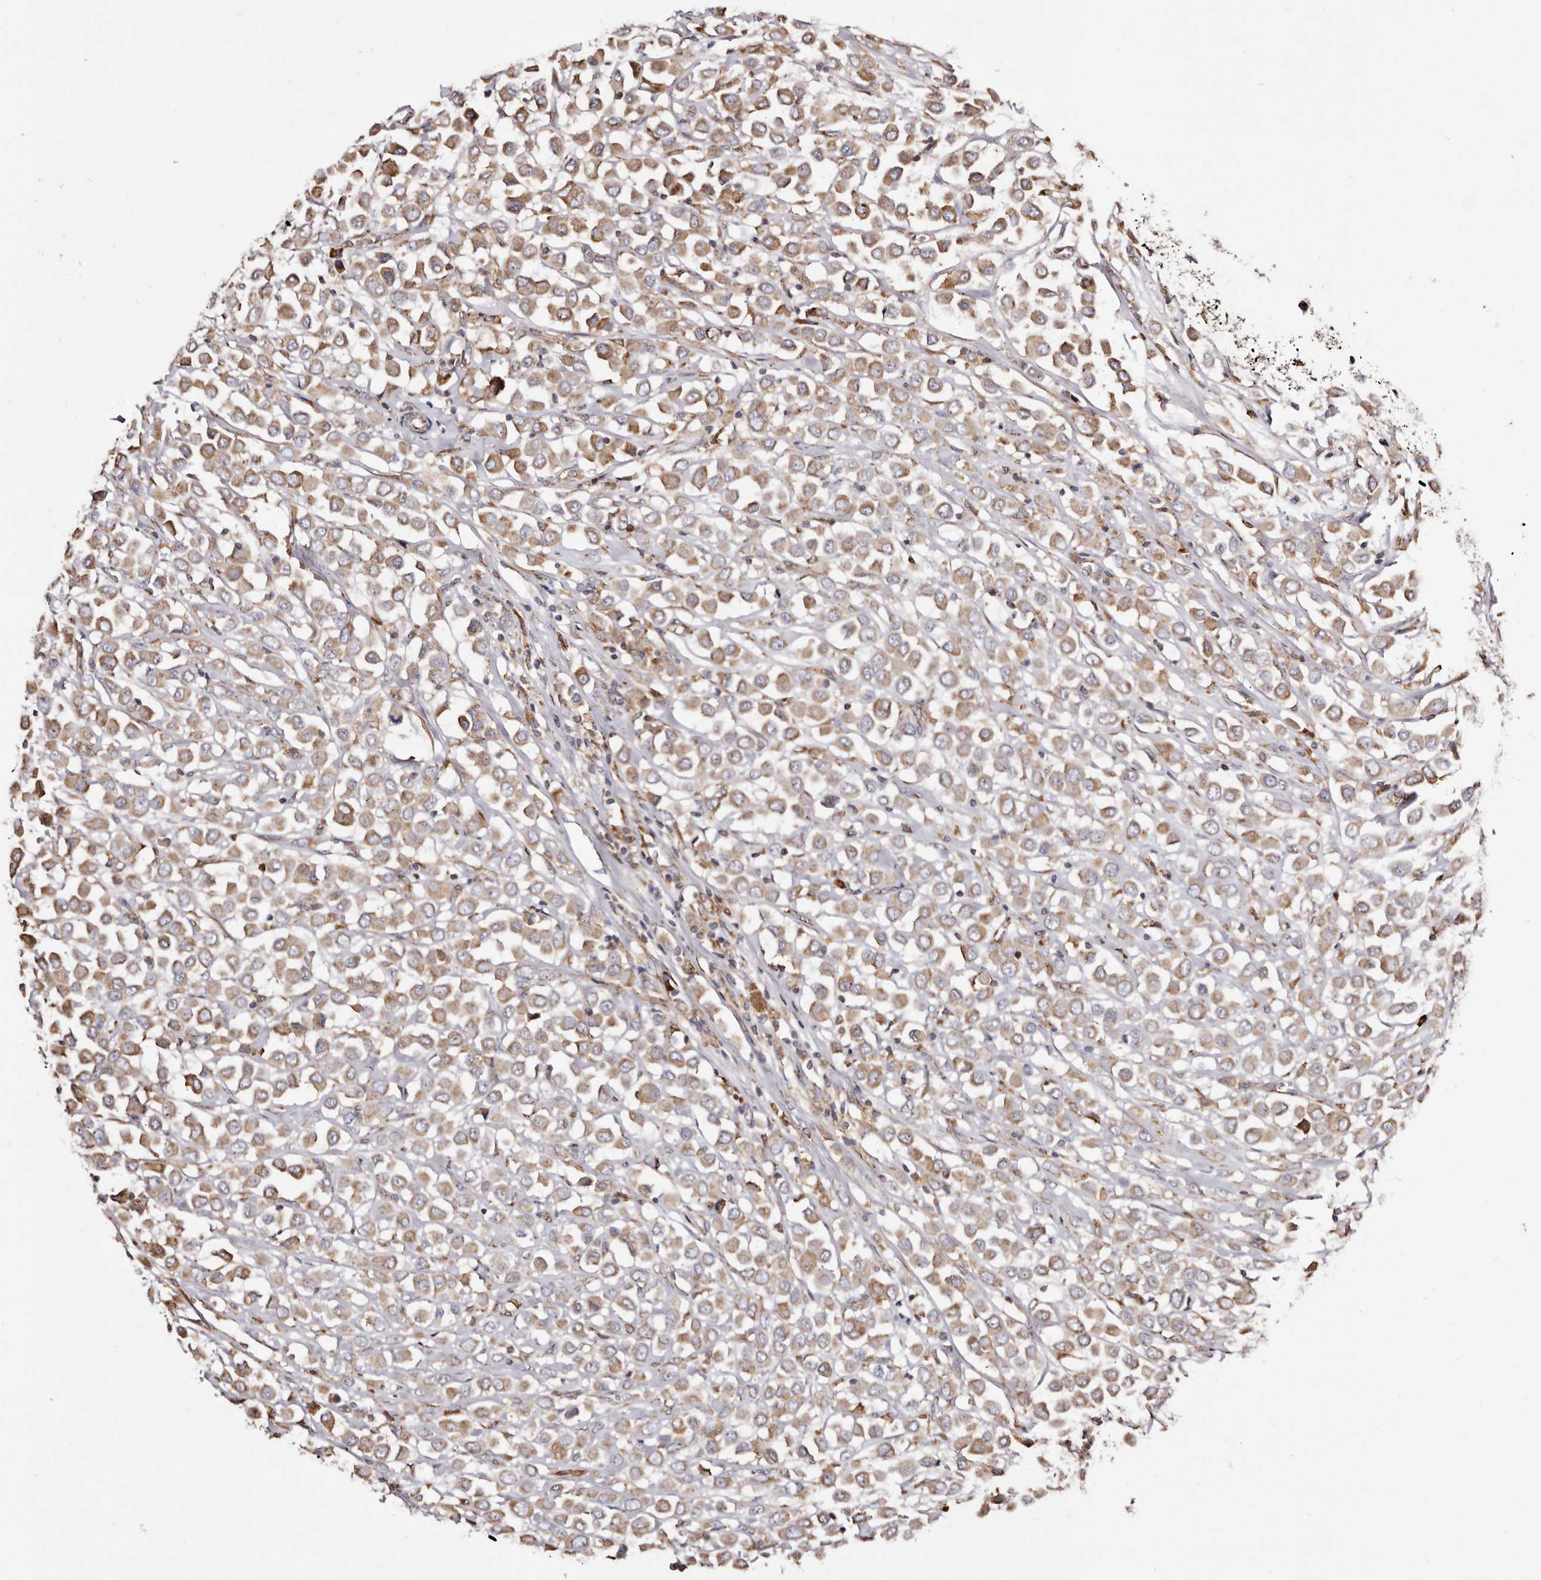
{"staining": {"intensity": "moderate", "quantity": ">75%", "location": "cytoplasmic/membranous"}, "tissue": "breast cancer", "cell_type": "Tumor cells", "image_type": "cancer", "snomed": [{"axis": "morphology", "description": "Duct carcinoma"}, {"axis": "topography", "description": "Breast"}], "caption": "Breast cancer stained for a protein (brown) displays moderate cytoplasmic/membranous positive staining in about >75% of tumor cells.", "gene": "ACBD6", "patient": {"sex": "female", "age": 61}}